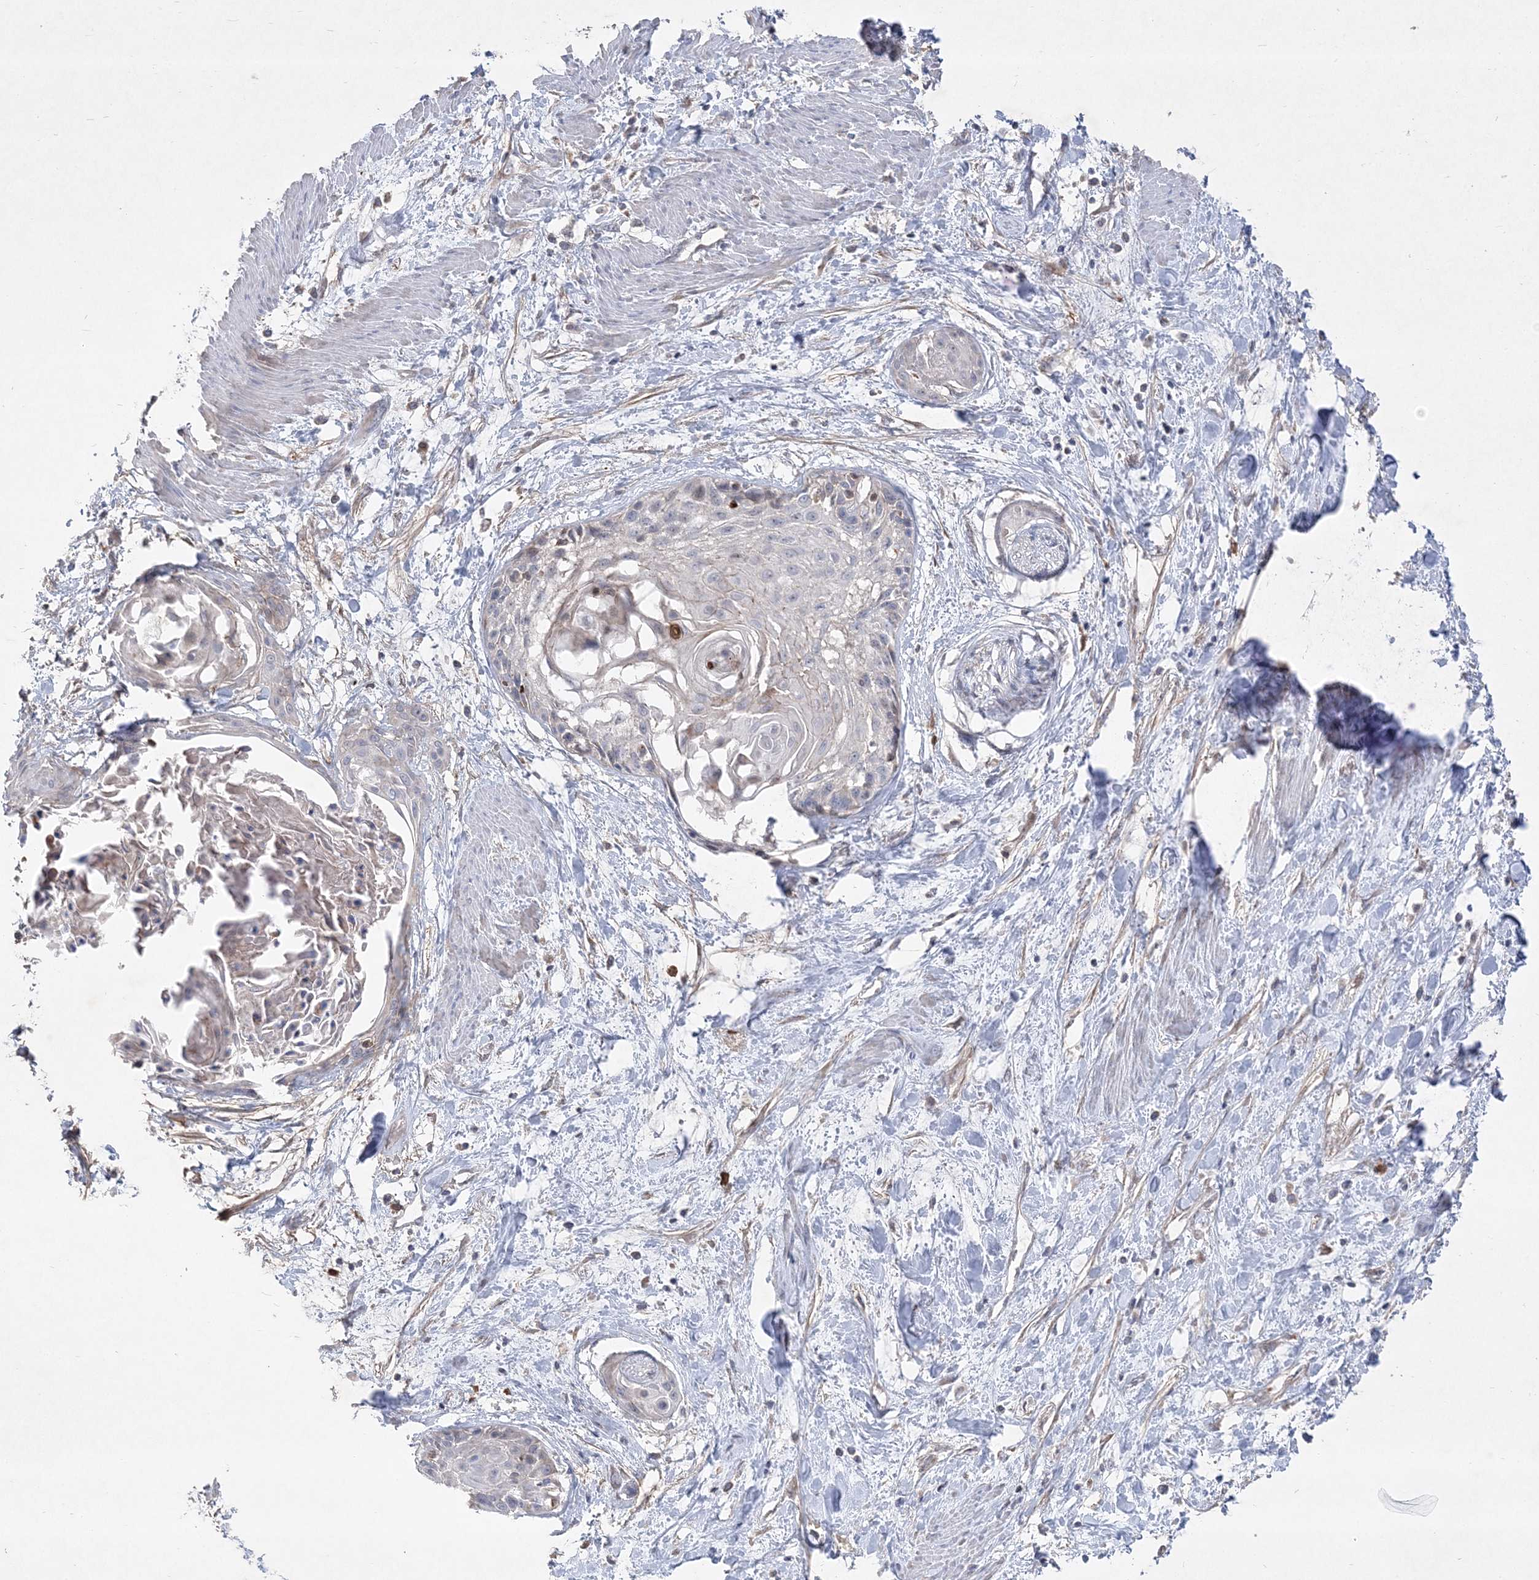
{"staining": {"intensity": "negative", "quantity": "none", "location": "none"}, "tissue": "cervical cancer", "cell_type": "Tumor cells", "image_type": "cancer", "snomed": [{"axis": "morphology", "description": "Squamous cell carcinoma, NOS"}, {"axis": "topography", "description": "Cervix"}], "caption": "Tumor cells show no significant protein positivity in cervical cancer.", "gene": "CLNK", "patient": {"sex": "female", "age": 57}}